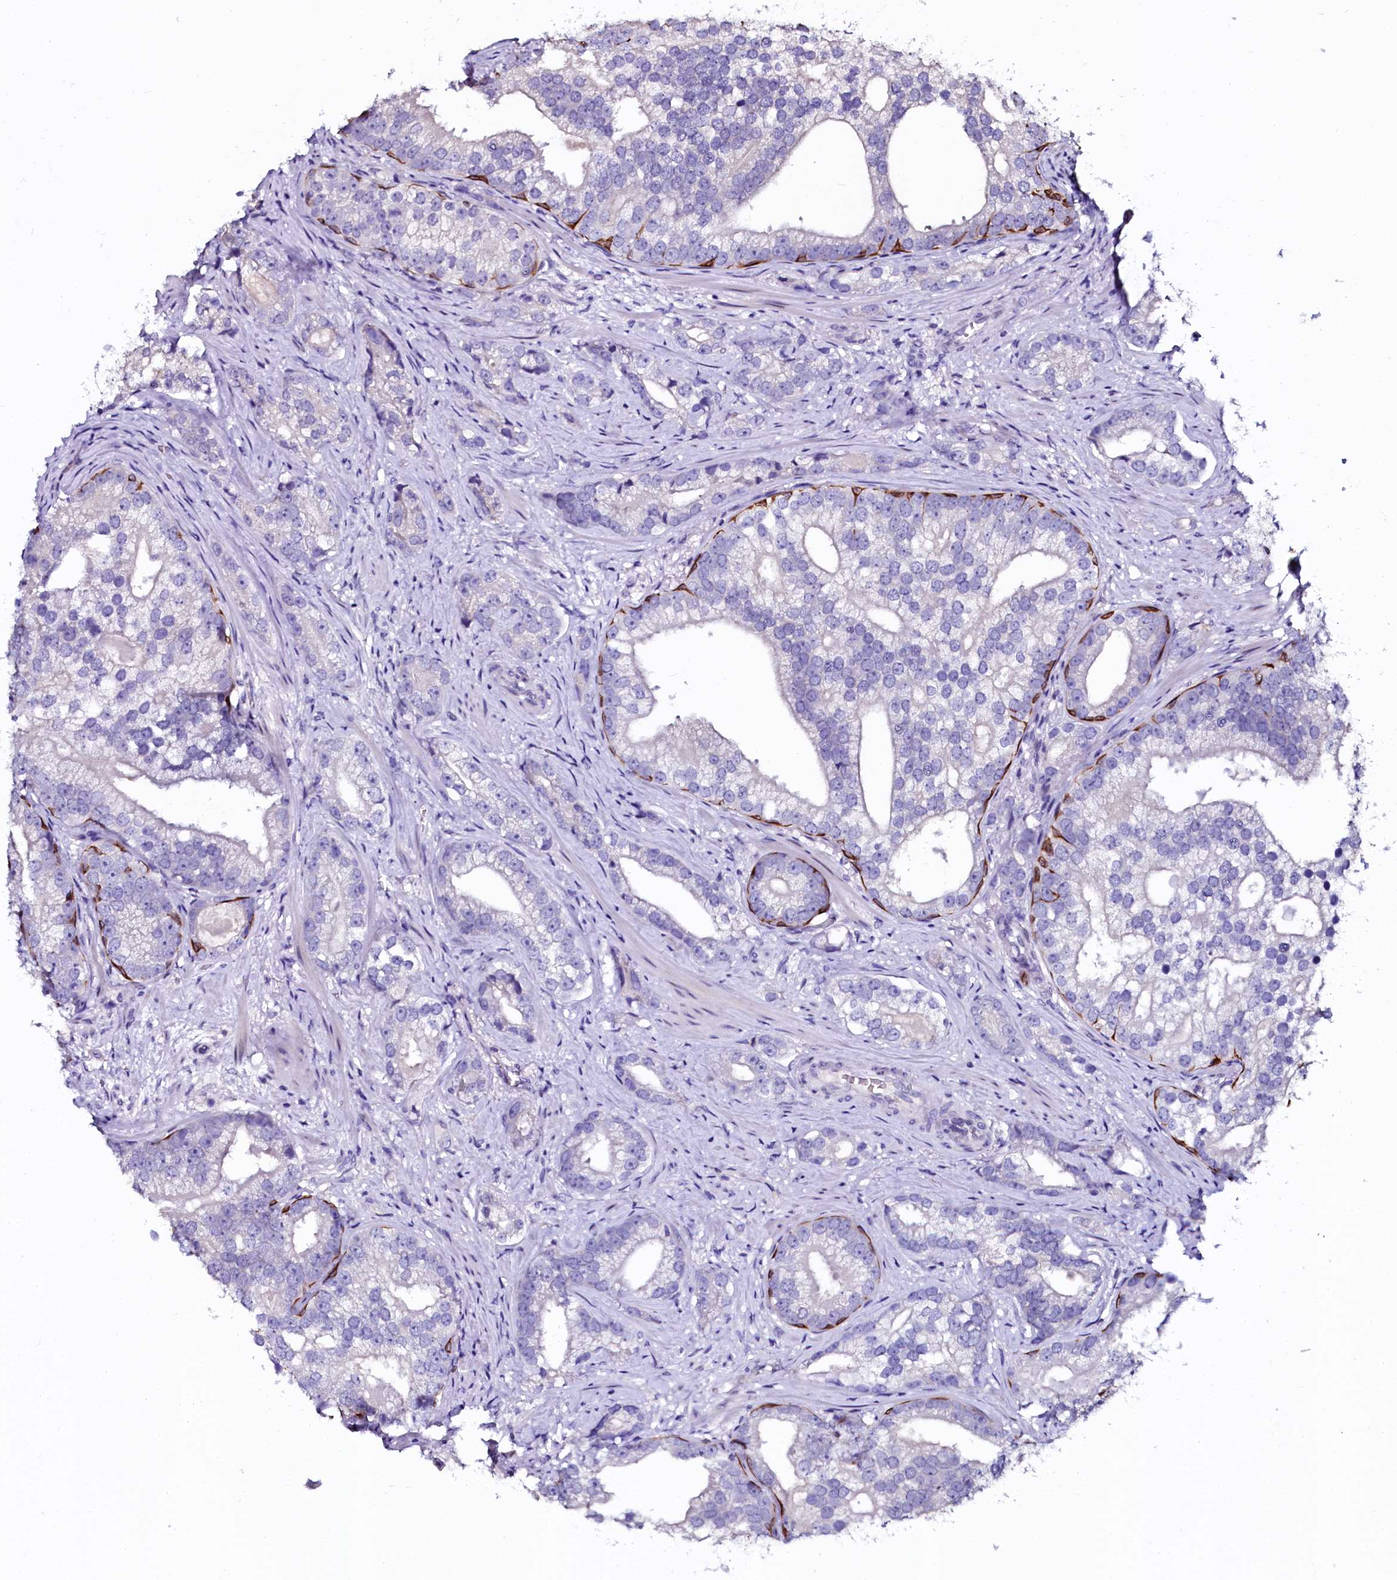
{"staining": {"intensity": "negative", "quantity": "none", "location": "none"}, "tissue": "prostate cancer", "cell_type": "Tumor cells", "image_type": "cancer", "snomed": [{"axis": "morphology", "description": "Adenocarcinoma, High grade"}, {"axis": "topography", "description": "Prostate"}], "caption": "IHC of human adenocarcinoma (high-grade) (prostate) reveals no positivity in tumor cells.", "gene": "CTDSPL2", "patient": {"sex": "male", "age": 75}}